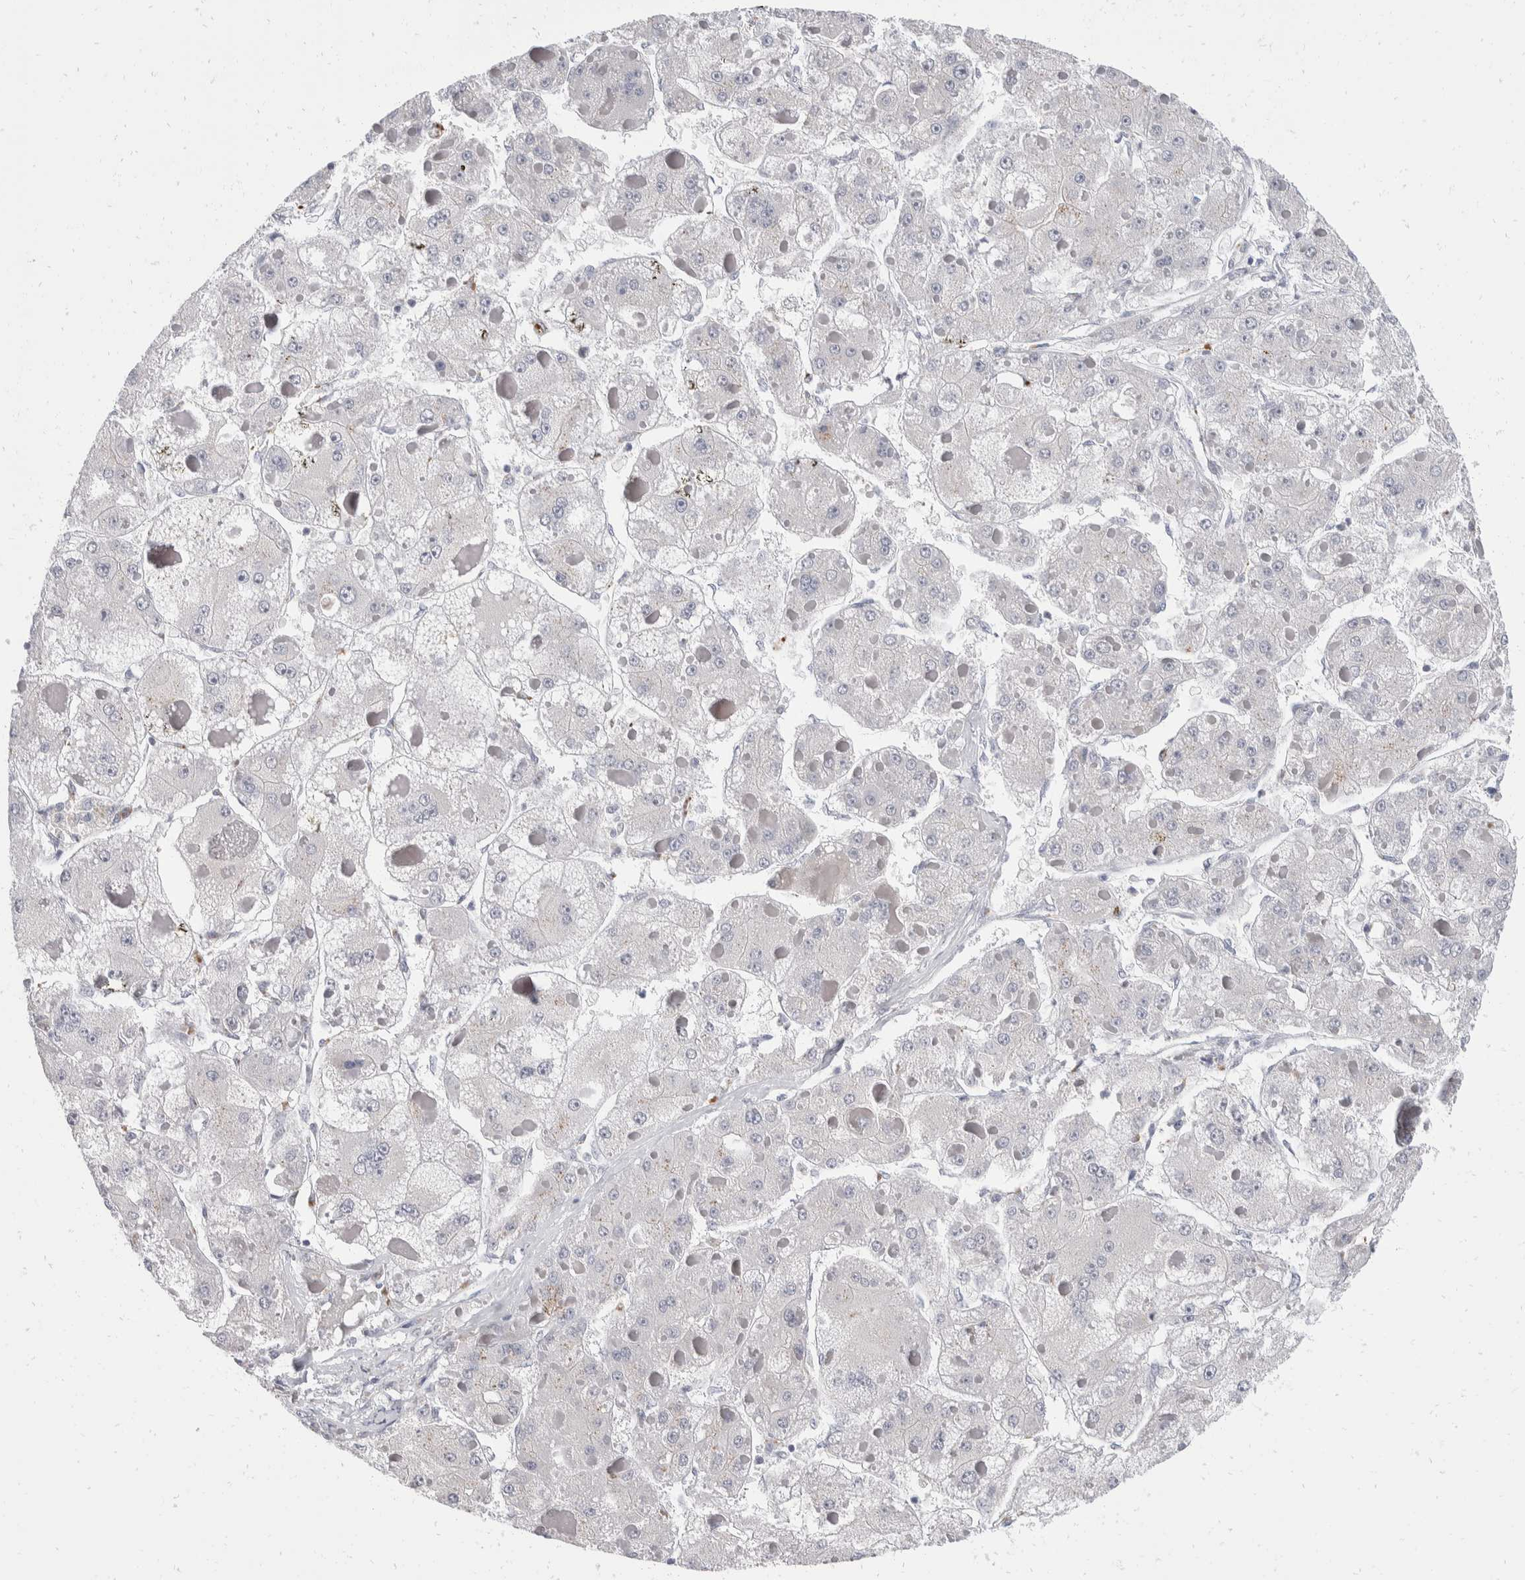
{"staining": {"intensity": "negative", "quantity": "none", "location": "none"}, "tissue": "liver cancer", "cell_type": "Tumor cells", "image_type": "cancer", "snomed": [{"axis": "morphology", "description": "Carcinoma, Hepatocellular, NOS"}, {"axis": "topography", "description": "Liver"}], "caption": "Immunohistochemical staining of human hepatocellular carcinoma (liver) reveals no significant staining in tumor cells.", "gene": "CATSPERD", "patient": {"sex": "female", "age": 73}}